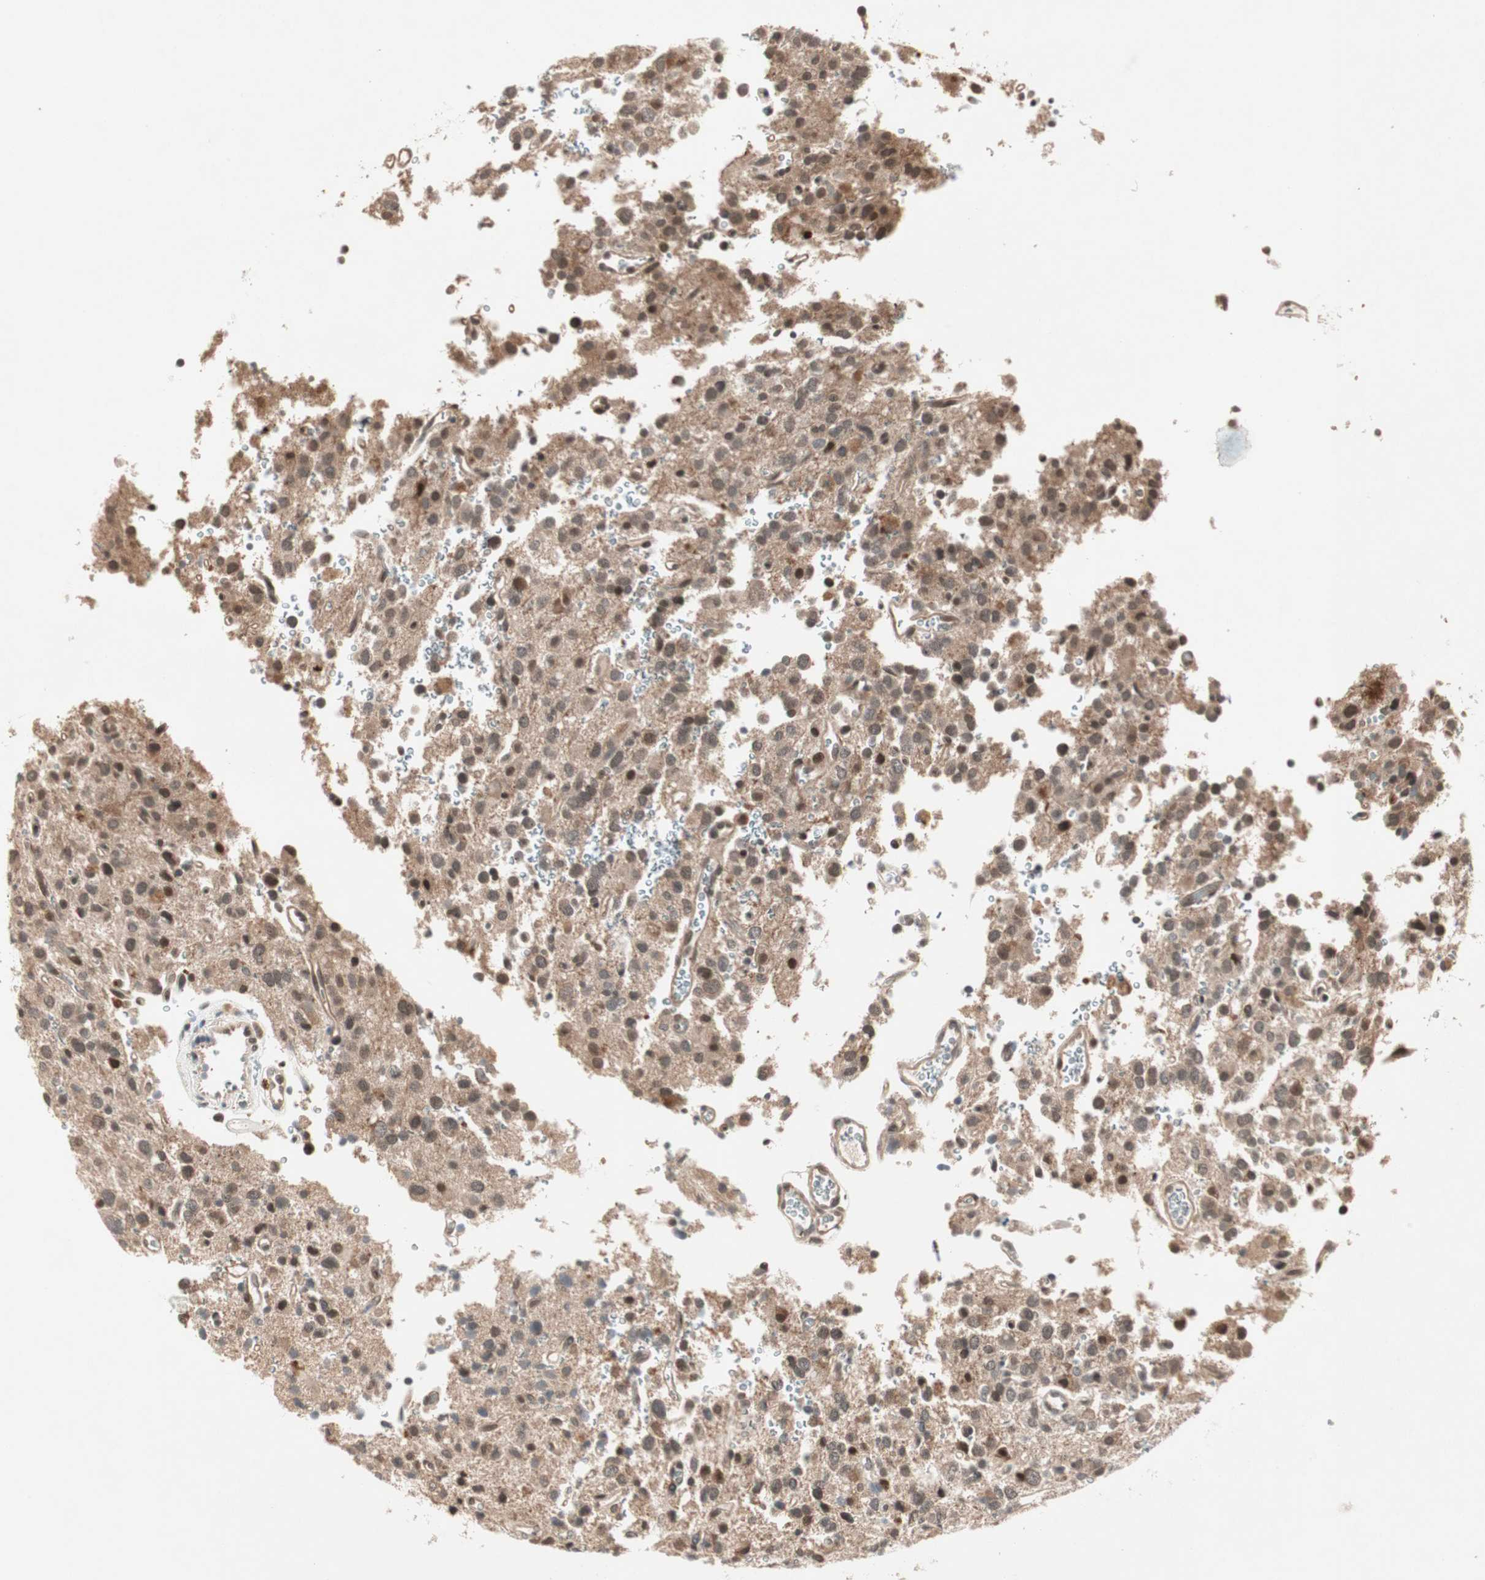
{"staining": {"intensity": "weak", "quantity": ">75%", "location": "cytoplasmic/membranous,nuclear"}, "tissue": "glioma", "cell_type": "Tumor cells", "image_type": "cancer", "snomed": [{"axis": "morphology", "description": "Glioma, malignant, High grade"}, {"axis": "topography", "description": "Brain"}], "caption": "Immunohistochemical staining of glioma reveals low levels of weak cytoplasmic/membranous and nuclear positivity in approximately >75% of tumor cells.", "gene": "PGBD1", "patient": {"sex": "male", "age": 47}}